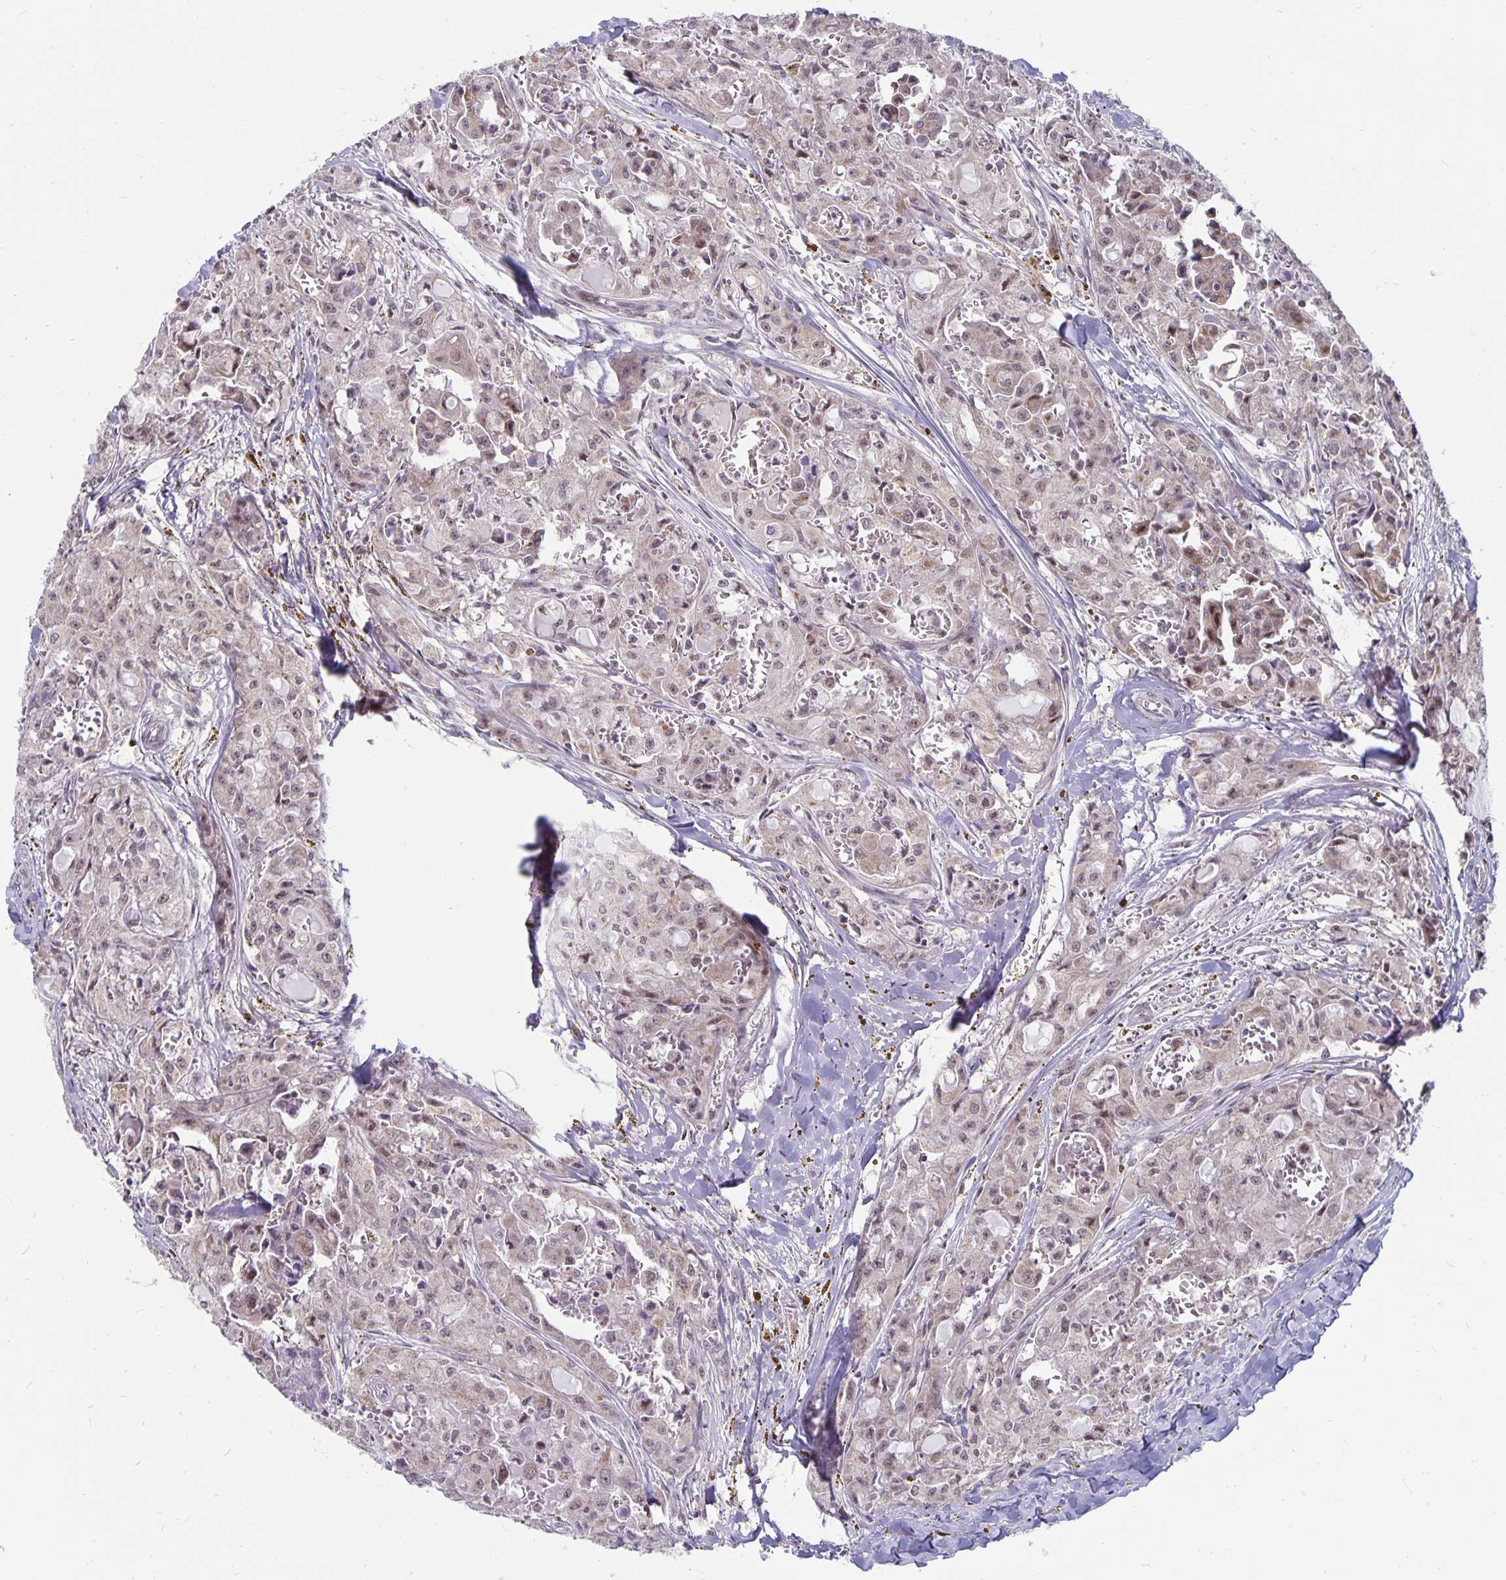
{"staining": {"intensity": "weak", "quantity": "25%-75%", "location": "nuclear"}, "tissue": "head and neck cancer", "cell_type": "Tumor cells", "image_type": "cancer", "snomed": [{"axis": "morphology", "description": "Adenocarcinoma, NOS"}, {"axis": "topography", "description": "Head-Neck"}], "caption": "The micrograph shows staining of head and neck adenocarcinoma, revealing weak nuclear protein expression (brown color) within tumor cells.", "gene": "EXOC6B", "patient": {"sex": "male", "age": 64}}